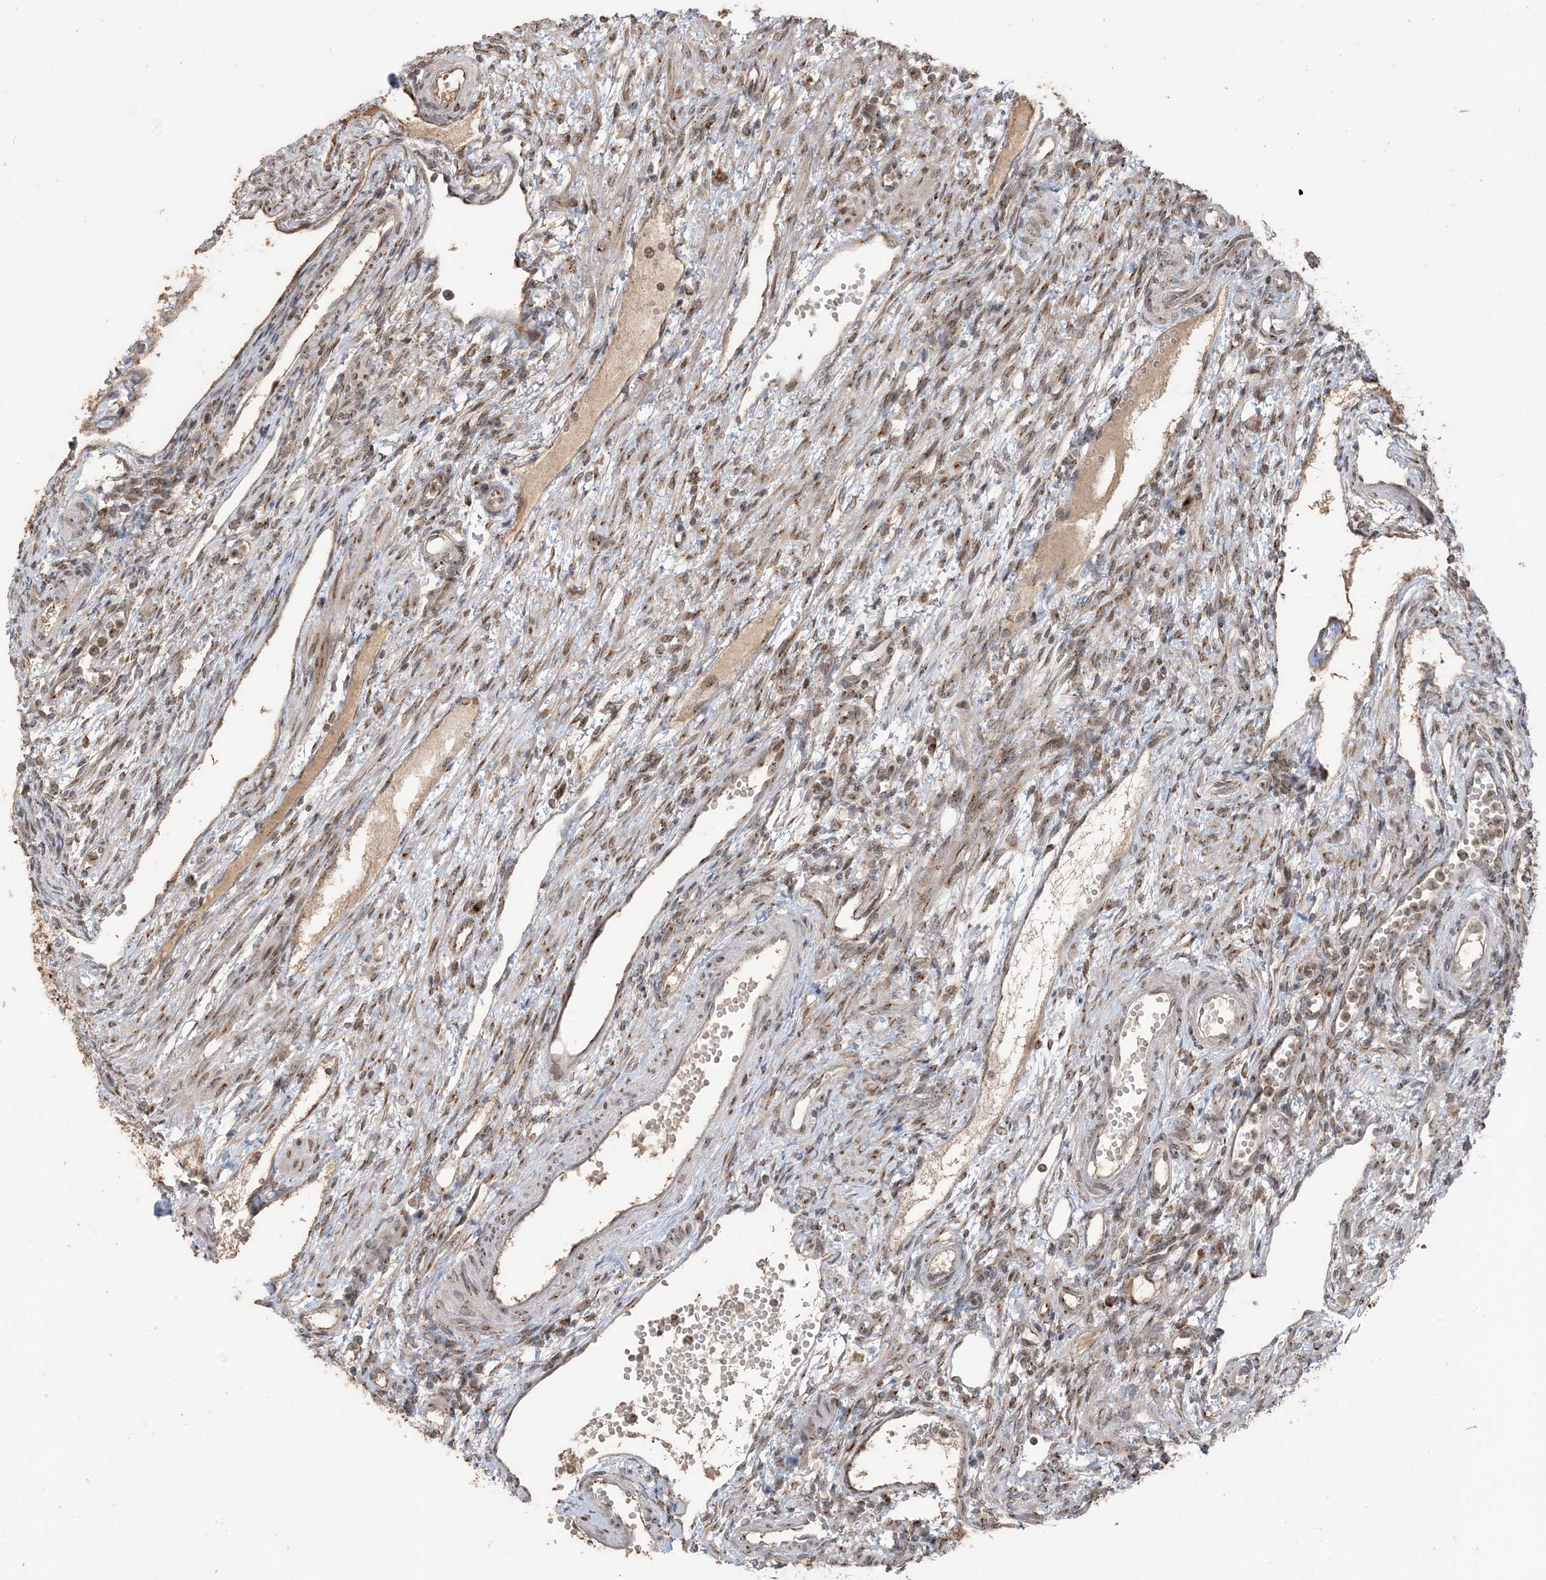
{"staining": {"intensity": "moderate", "quantity": "<25%", "location": "cytoplasmic/membranous"}, "tissue": "ovary", "cell_type": "Ovarian stroma cells", "image_type": "normal", "snomed": [{"axis": "morphology", "description": "Normal tissue, NOS"}, {"axis": "morphology", "description": "Cyst, NOS"}, {"axis": "topography", "description": "Ovary"}], "caption": "This is an image of IHC staining of benign ovary, which shows moderate positivity in the cytoplasmic/membranous of ovarian stroma cells.", "gene": "RER1", "patient": {"sex": "female", "age": 33}}